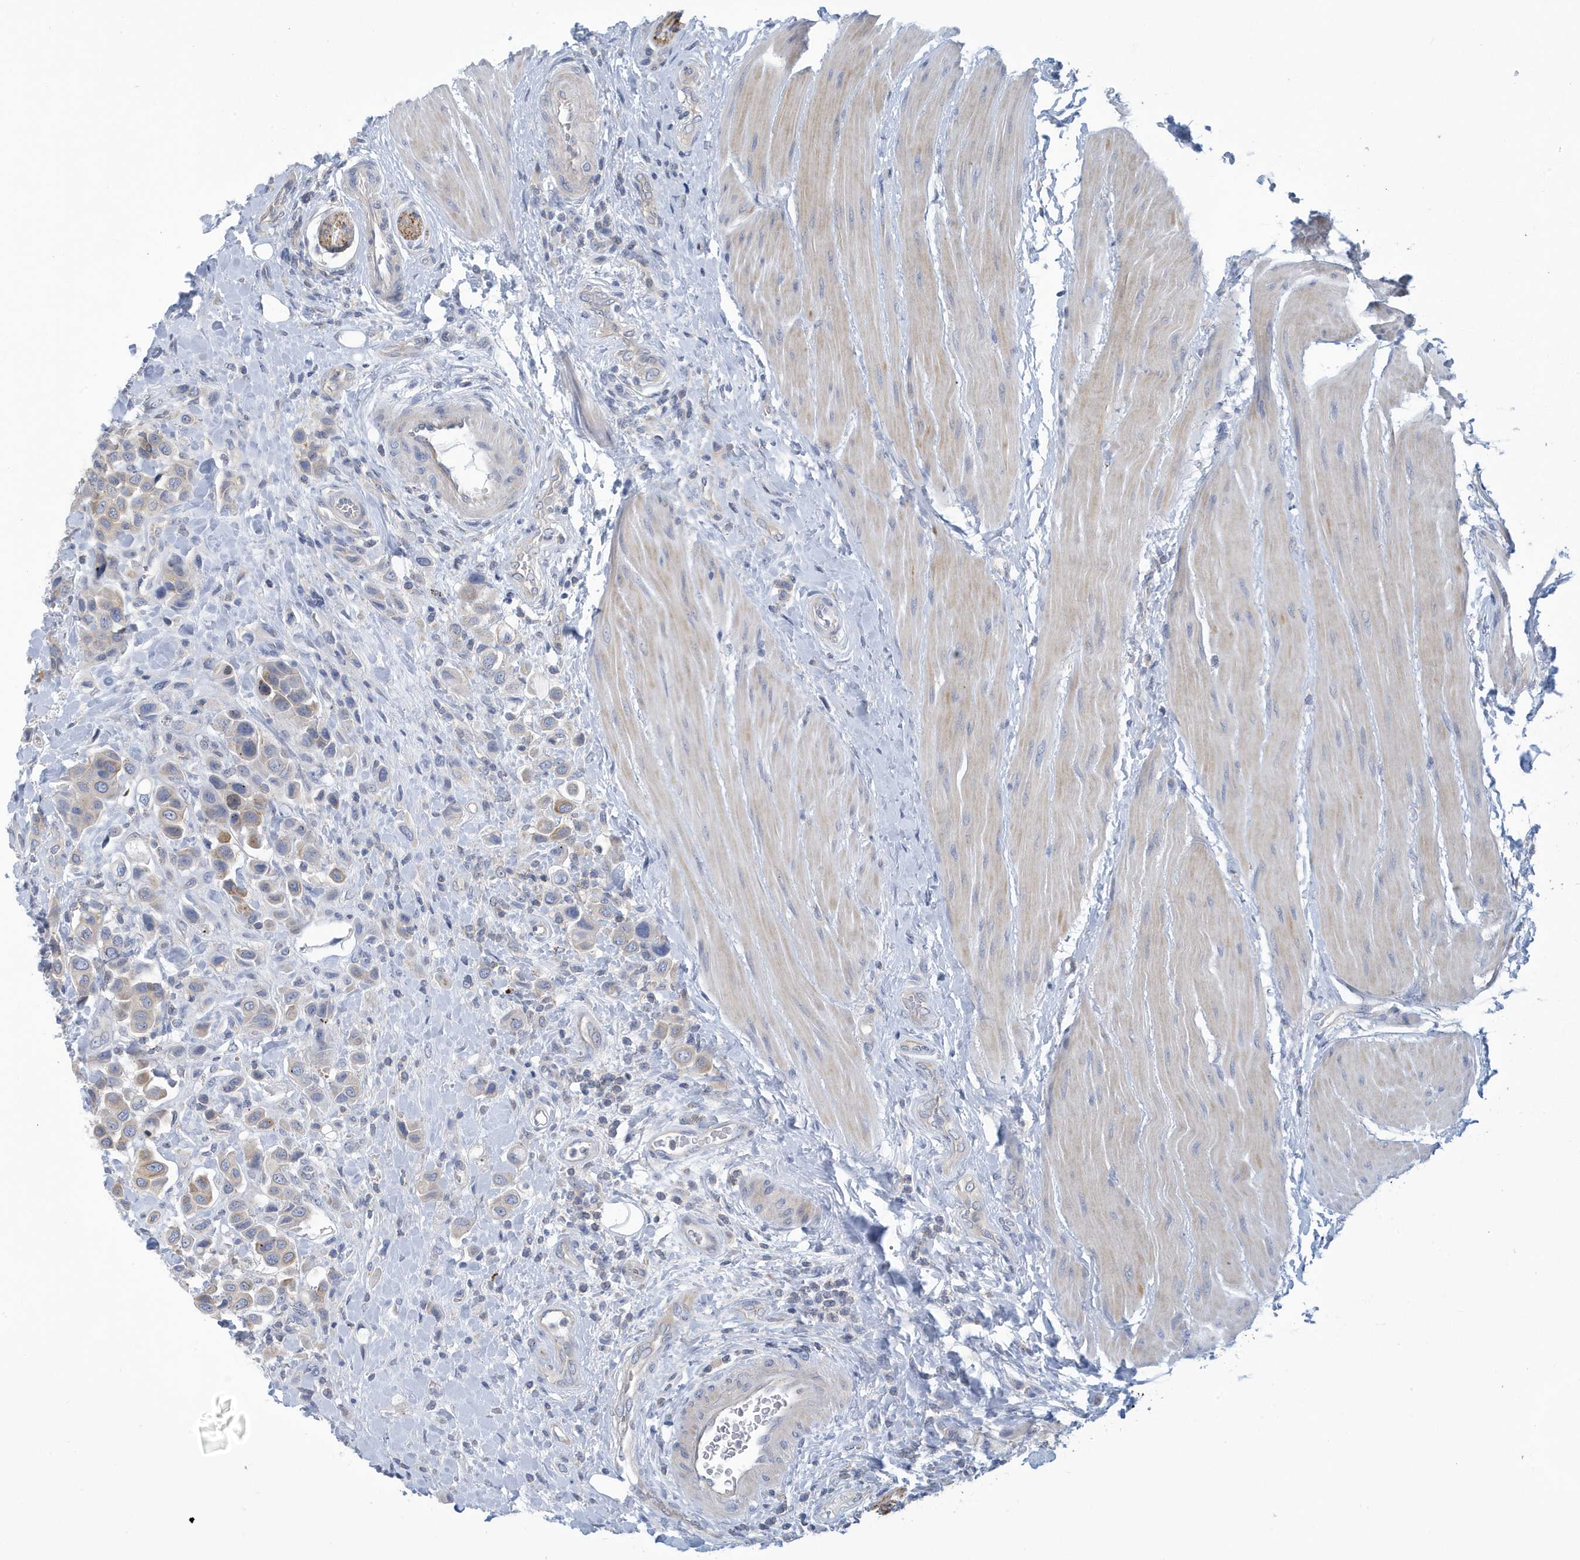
{"staining": {"intensity": "weak", "quantity": "<25%", "location": "cytoplasmic/membranous"}, "tissue": "urothelial cancer", "cell_type": "Tumor cells", "image_type": "cancer", "snomed": [{"axis": "morphology", "description": "Urothelial carcinoma, High grade"}, {"axis": "topography", "description": "Urinary bladder"}], "caption": "Immunohistochemistry micrograph of neoplastic tissue: urothelial cancer stained with DAB reveals no significant protein expression in tumor cells.", "gene": "VTA1", "patient": {"sex": "male", "age": 50}}